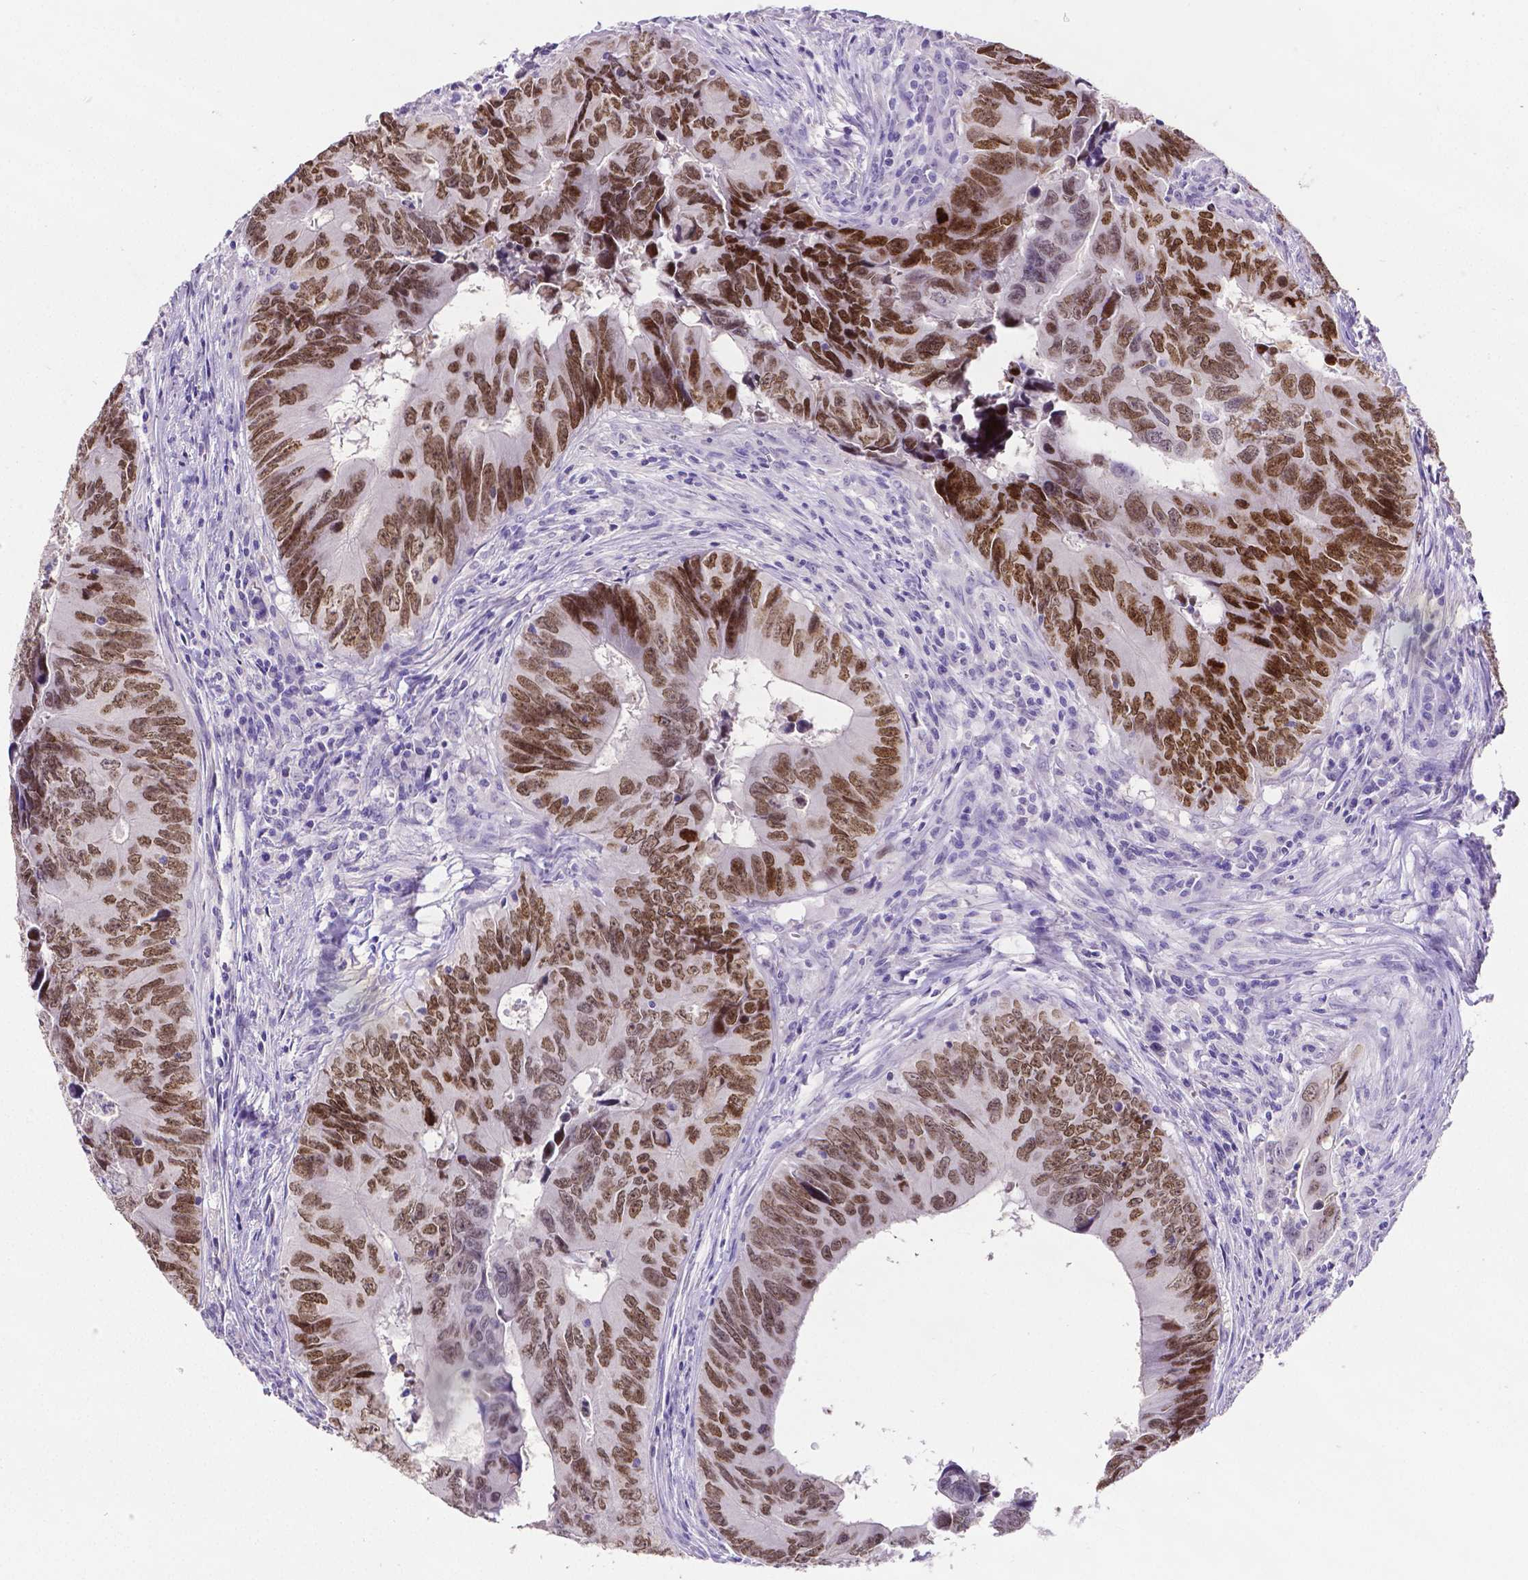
{"staining": {"intensity": "negative", "quantity": "none", "location": "none"}, "tissue": "colorectal cancer", "cell_type": "Tumor cells", "image_type": "cancer", "snomed": [{"axis": "morphology", "description": "Adenocarcinoma, NOS"}, {"axis": "topography", "description": "Colon"}], "caption": "The micrograph displays no significant staining in tumor cells of colorectal adenocarcinoma.", "gene": "SATB2", "patient": {"sex": "female", "age": 82}}